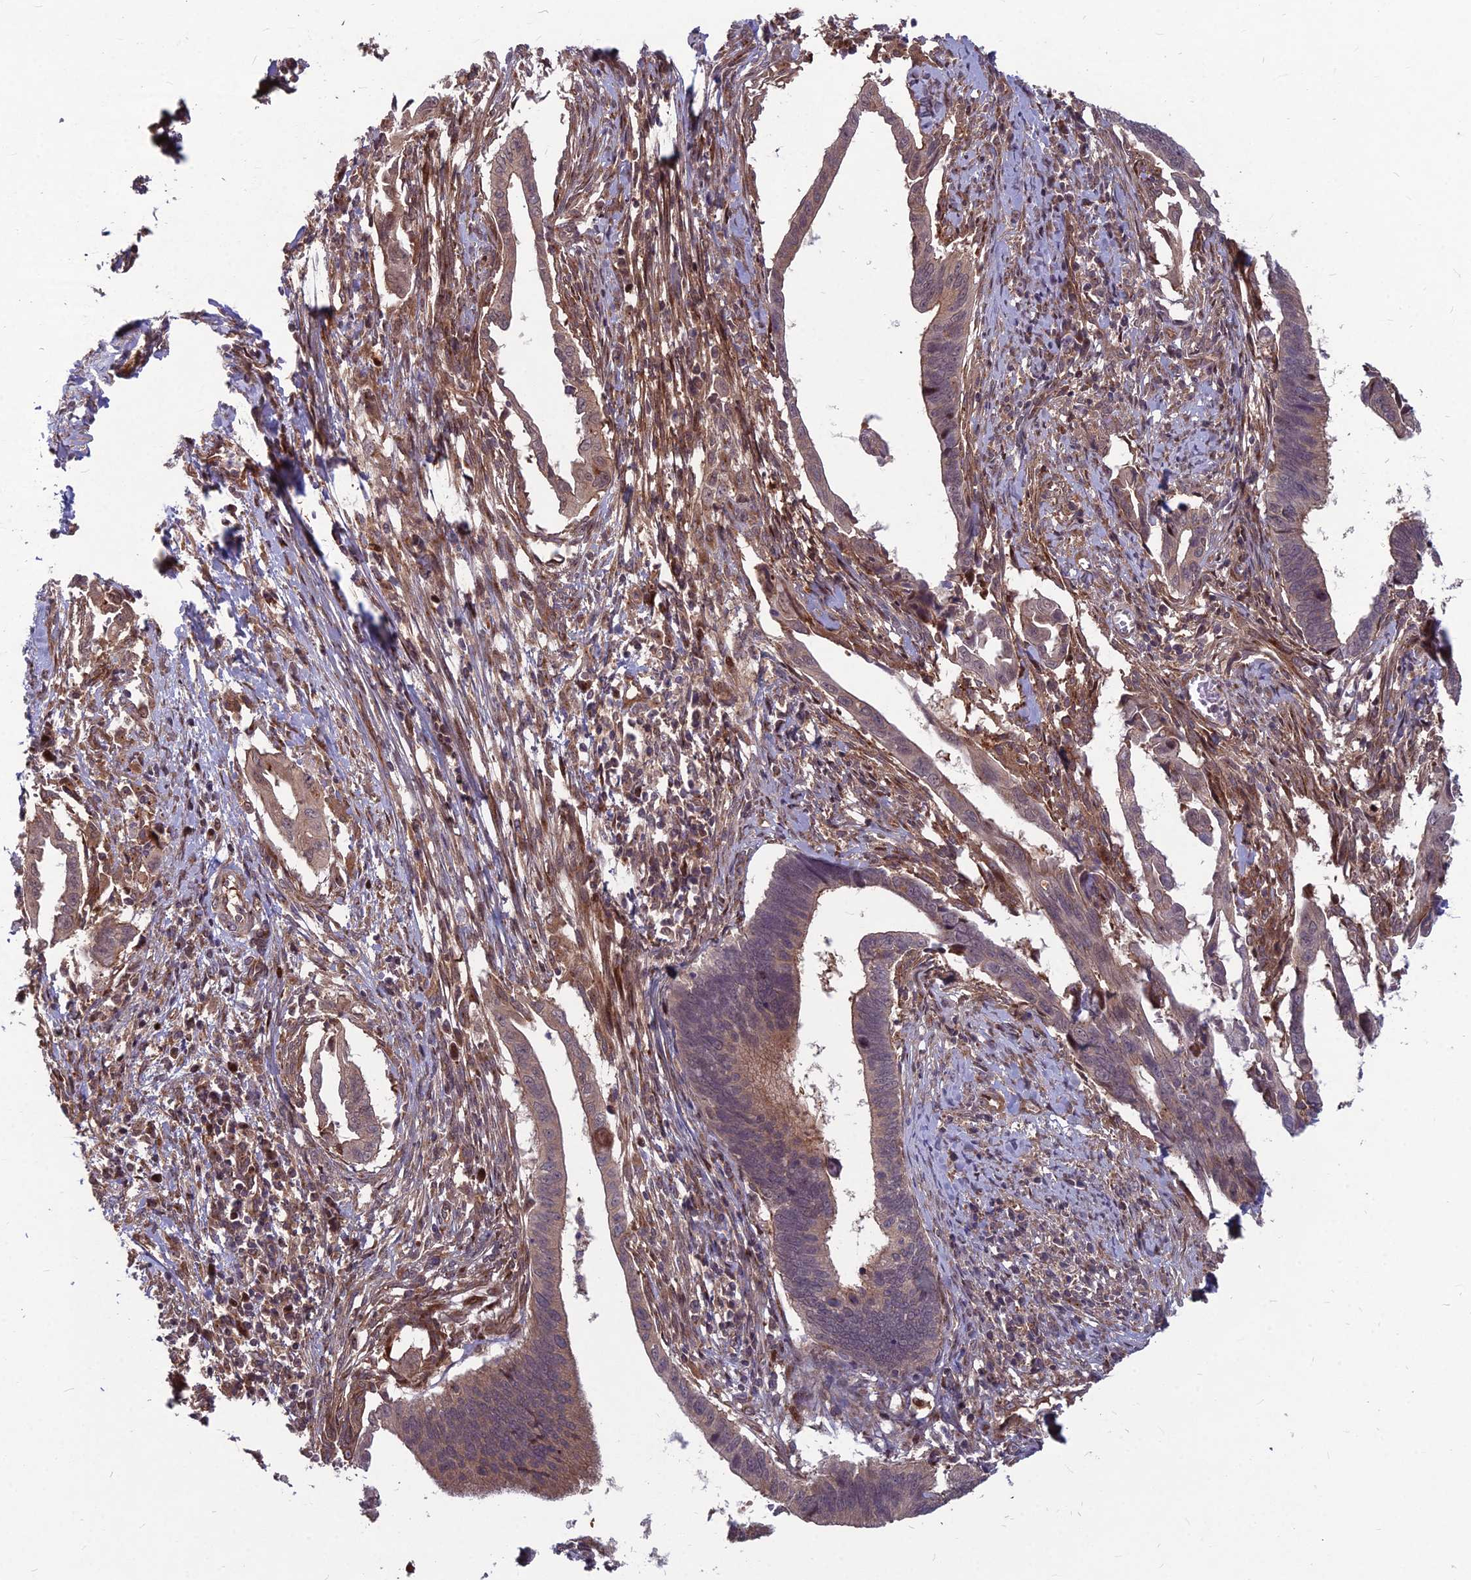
{"staining": {"intensity": "weak", "quantity": "25%-75%", "location": "cytoplasmic/membranous"}, "tissue": "cervical cancer", "cell_type": "Tumor cells", "image_type": "cancer", "snomed": [{"axis": "morphology", "description": "Adenocarcinoma, NOS"}, {"axis": "topography", "description": "Cervix"}], "caption": "Brown immunohistochemical staining in cervical adenocarcinoma reveals weak cytoplasmic/membranous positivity in approximately 25%-75% of tumor cells.", "gene": "MFSD8", "patient": {"sex": "female", "age": 42}}